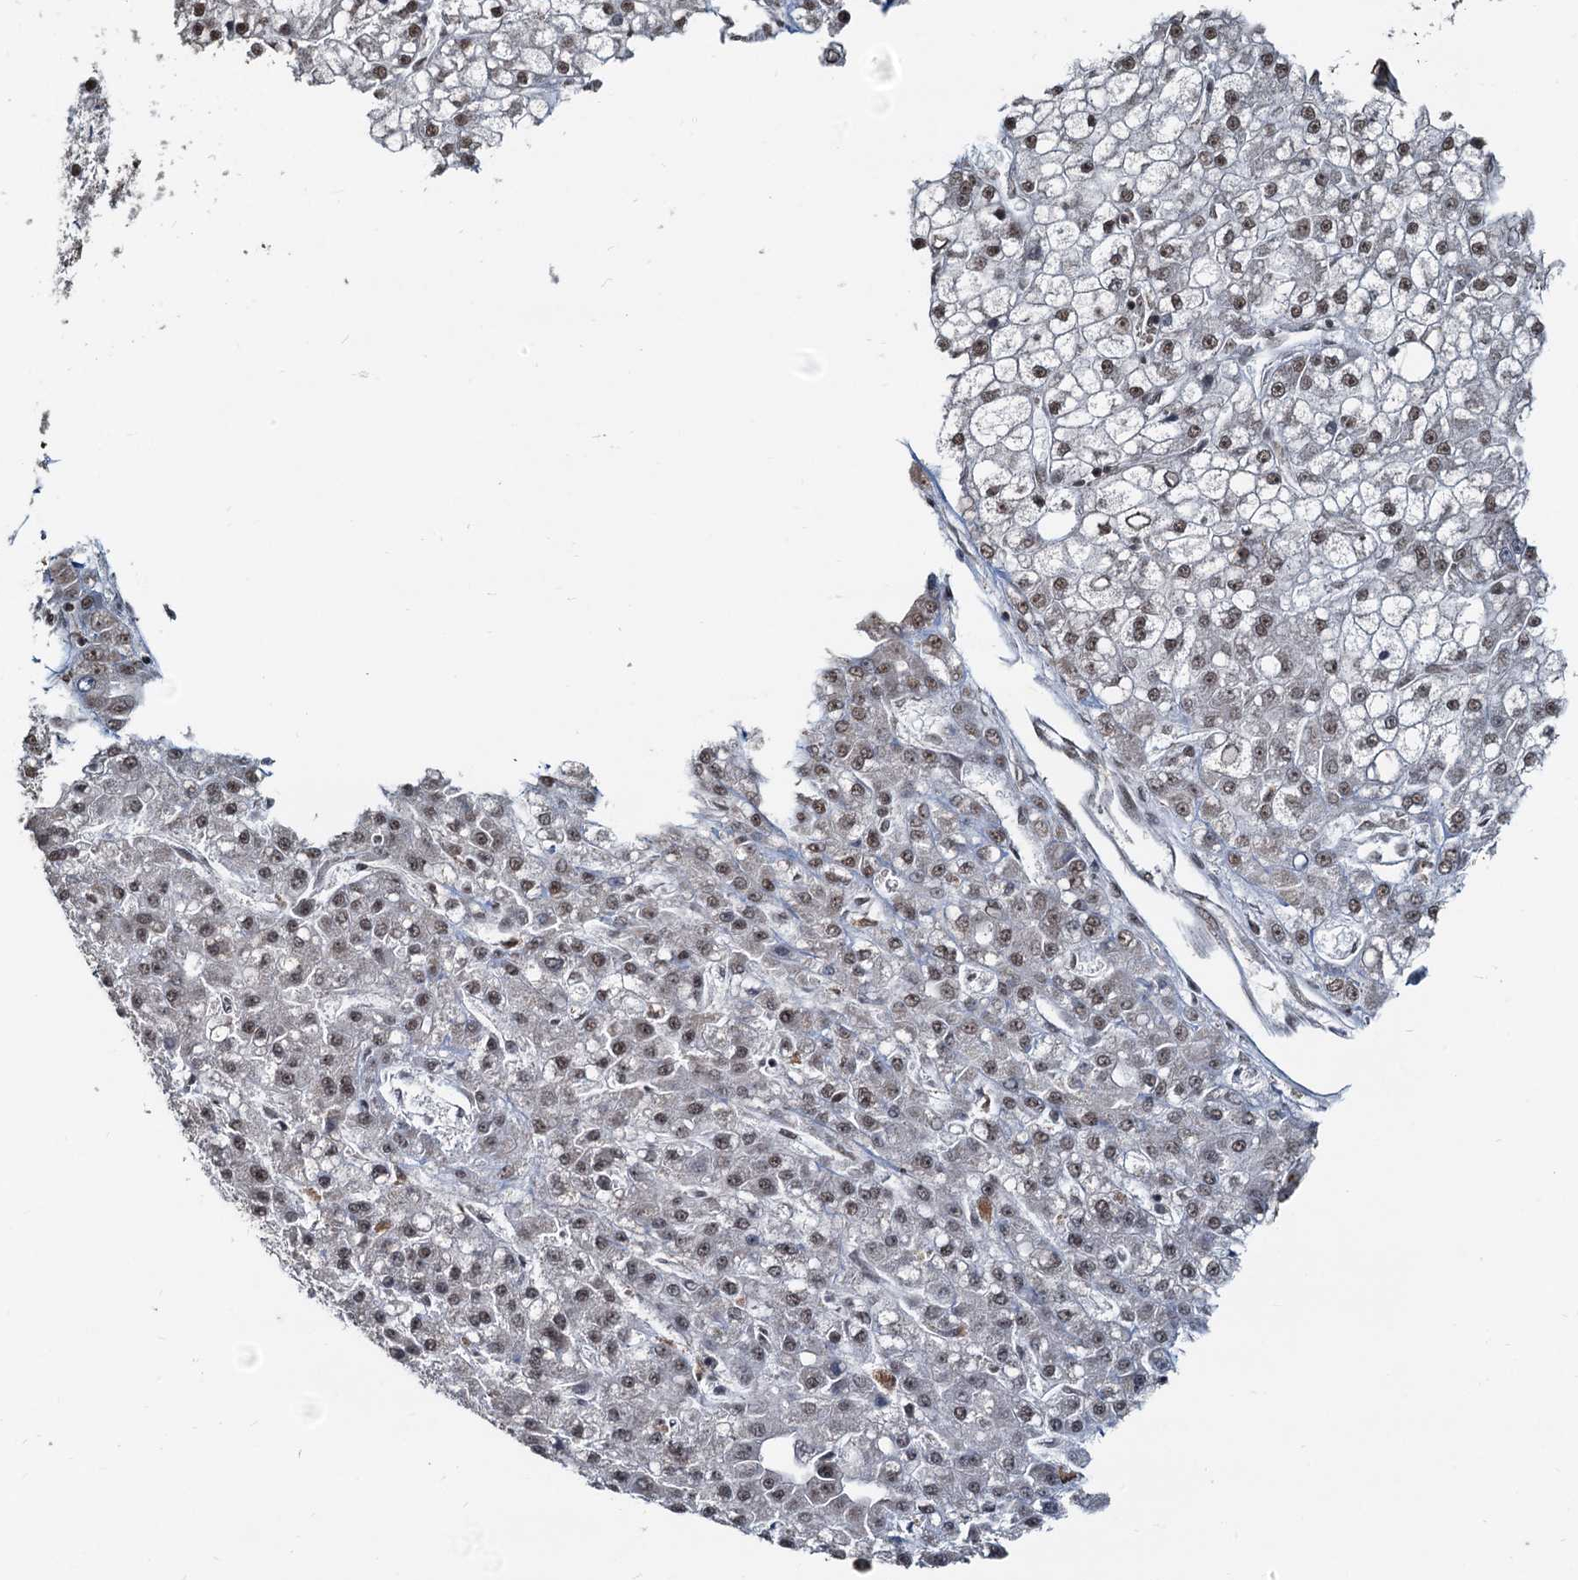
{"staining": {"intensity": "moderate", "quantity": "<25%", "location": "nuclear"}, "tissue": "liver cancer", "cell_type": "Tumor cells", "image_type": "cancer", "snomed": [{"axis": "morphology", "description": "Carcinoma, Hepatocellular, NOS"}, {"axis": "topography", "description": "Liver"}], "caption": "Immunohistochemical staining of human liver hepatocellular carcinoma reveals low levels of moderate nuclear expression in about <25% of tumor cells. Immunohistochemistry (ihc) stains the protein of interest in brown and the nuclei are stained blue.", "gene": "RSRC2", "patient": {"sex": "male", "age": 67}}